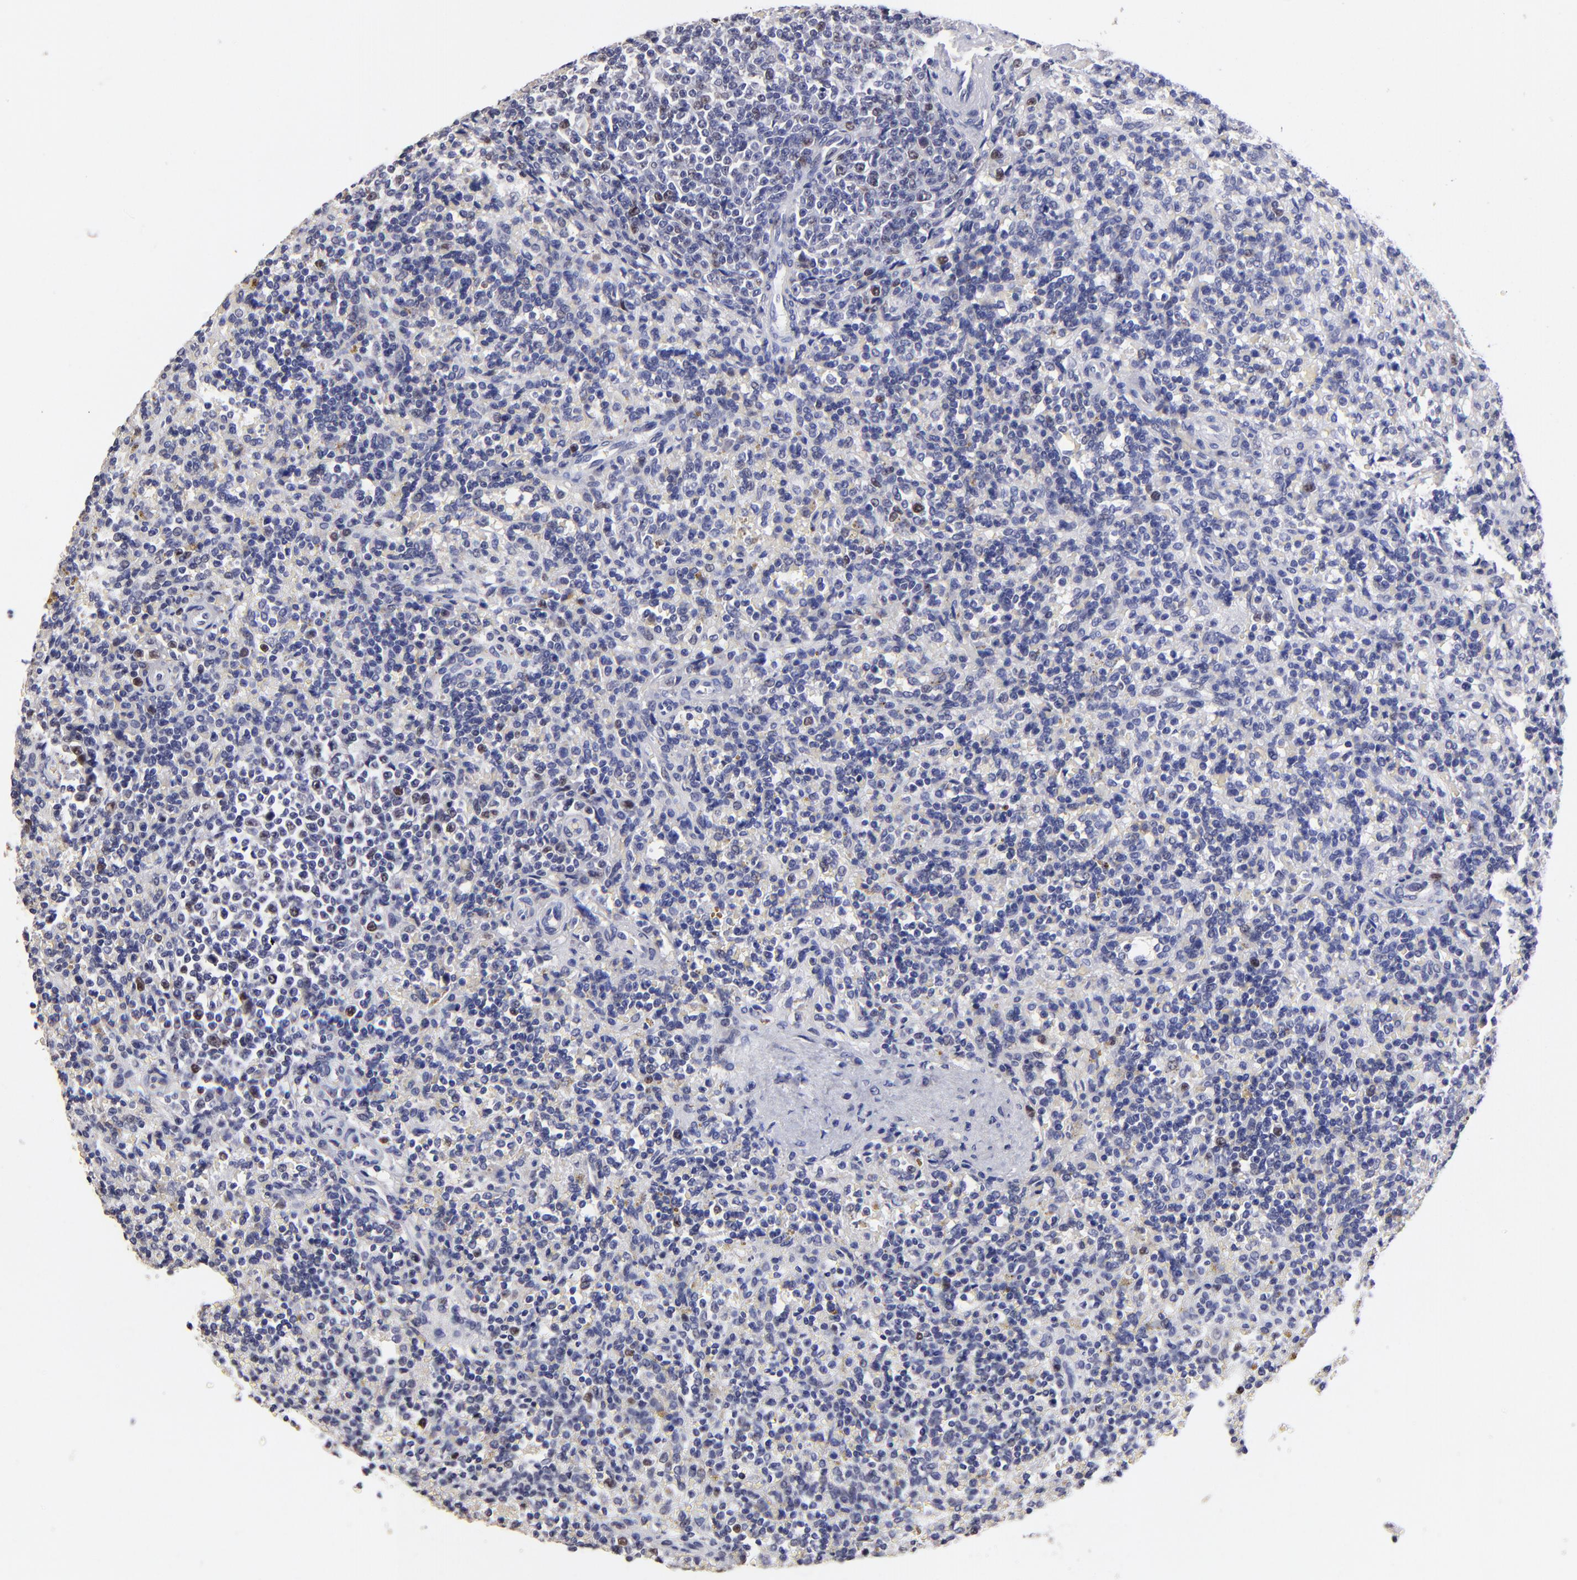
{"staining": {"intensity": "moderate", "quantity": "<25%", "location": "nuclear"}, "tissue": "lymphoma", "cell_type": "Tumor cells", "image_type": "cancer", "snomed": [{"axis": "morphology", "description": "Malignant lymphoma, non-Hodgkin's type, Low grade"}, {"axis": "topography", "description": "Spleen"}], "caption": "This photomicrograph displays low-grade malignant lymphoma, non-Hodgkin's type stained with immunohistochemistry (IHC) to label a protein in brown. The nuclear of tumor cells show moderate positivity for the protein. Nuclei are counter-stained blue.", "gene": "DNMT1", "patient": {"sex": "male", "age": 67}}